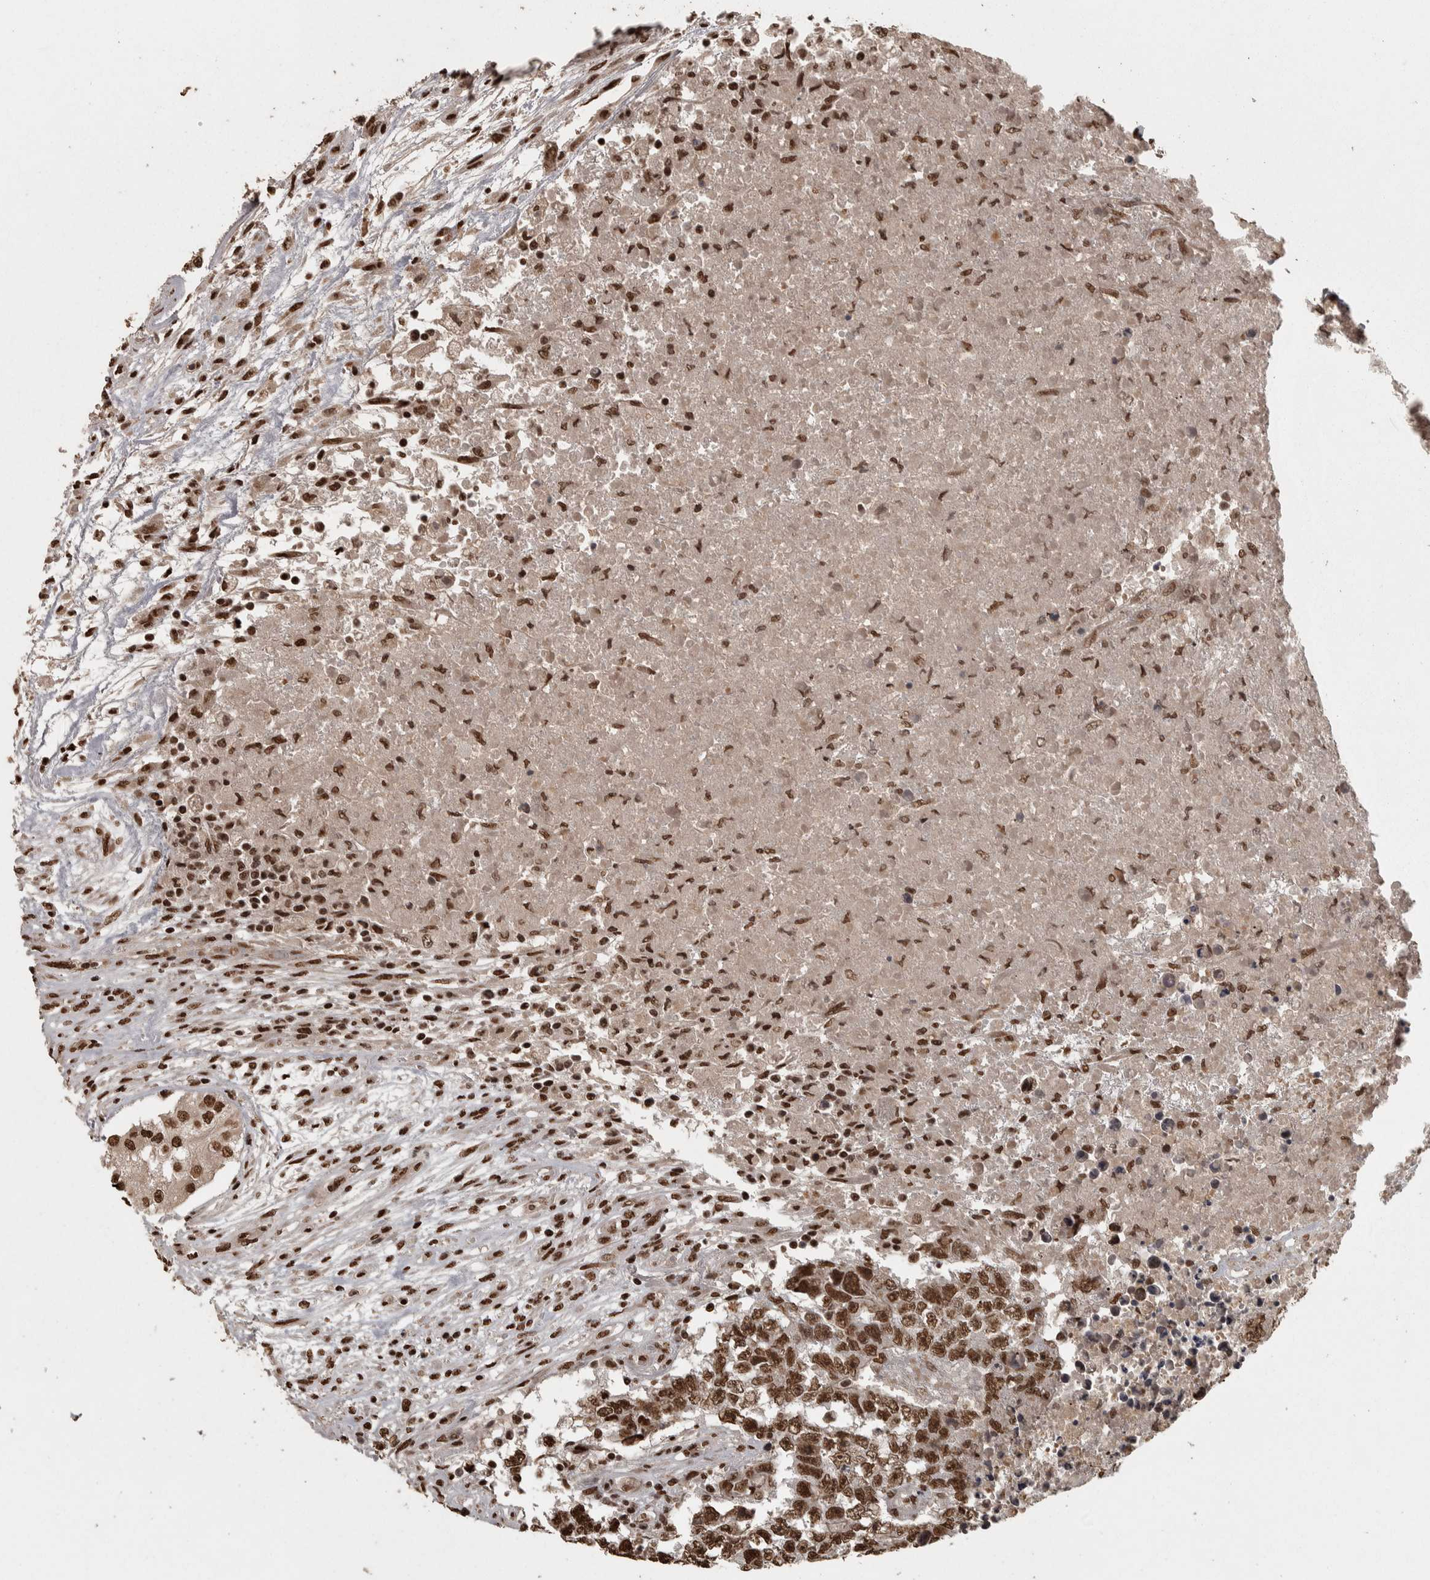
{"staining": {"intensity": "strong", "quantity": ">75%", "location": "nuclear"}, "tissue": "testis cancer", "cell_type": "Tumor cells", "image_type": "cancer", "snomed": [{"axis": "morphology", "description": "Carcinoma, Embryonal, NOS"}, {"axis": "topography", "description": "Testis"}], "caption": "Immunohistochemistry (DAB (3,3'-diaminobenzidine)) staining of testis cancer demonstrates strong nuclear protein staining in about >75% of tumor cells.", "gene": "ZFHX4", "patient": {"sex": "male", "age": 25}}